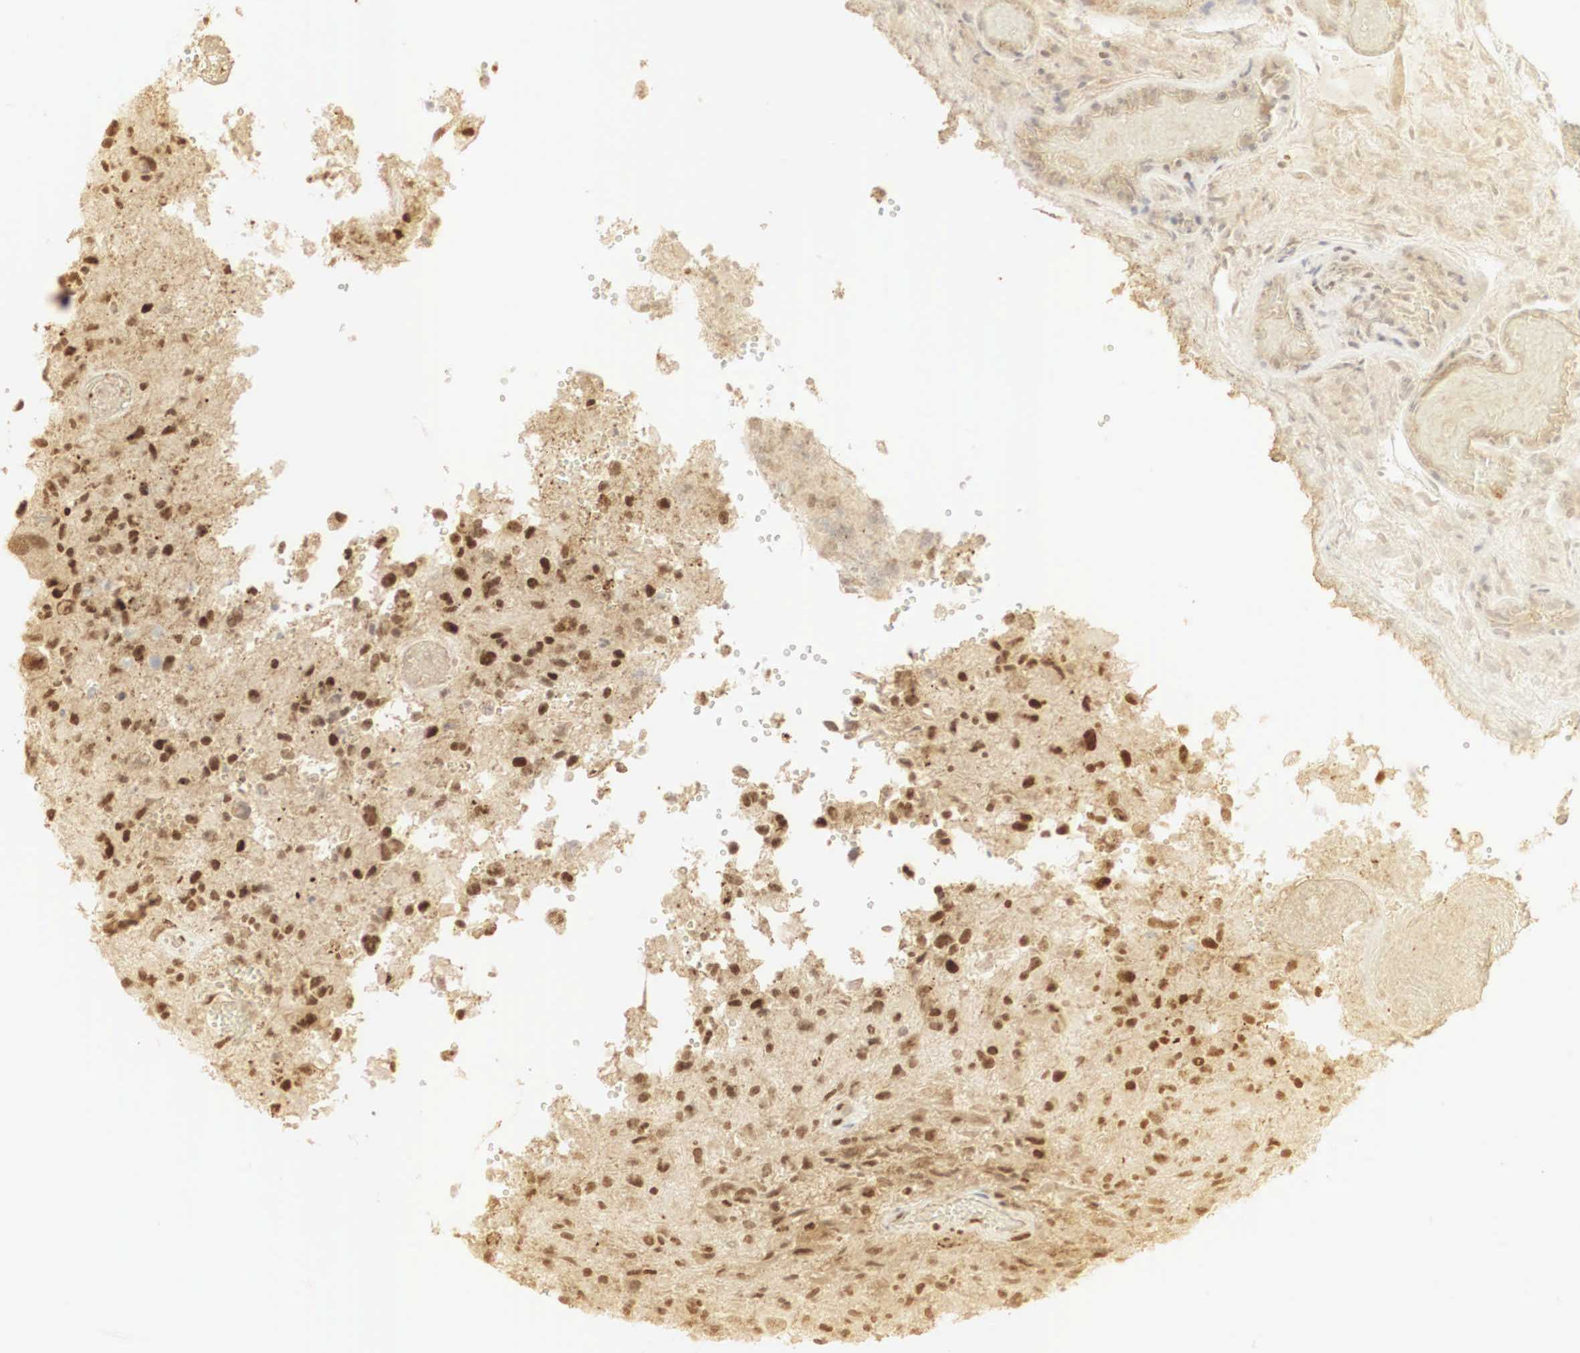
{"staining": {"intensity": "strong", "quantity": ">75%", "location": "cytoplasmic/membranous,nuclear"}, "tissue": "glioma", "cell_type": "Tumor cells", "image_type": "cancer", "snomed": [{"axis": "morphology", "description": "Glioma, malignant, High grade"}, {"axis": "topography", "description": "Brain"}], "caption": "Immunohistochemical staining of malignant high-grade glioma exhibits strong cytoplasmic/membranous and nuclear protein expression in about >75% of tumor cells.", "gene": "RNF113A", "patient": {"sex": "male", "age": 69}}